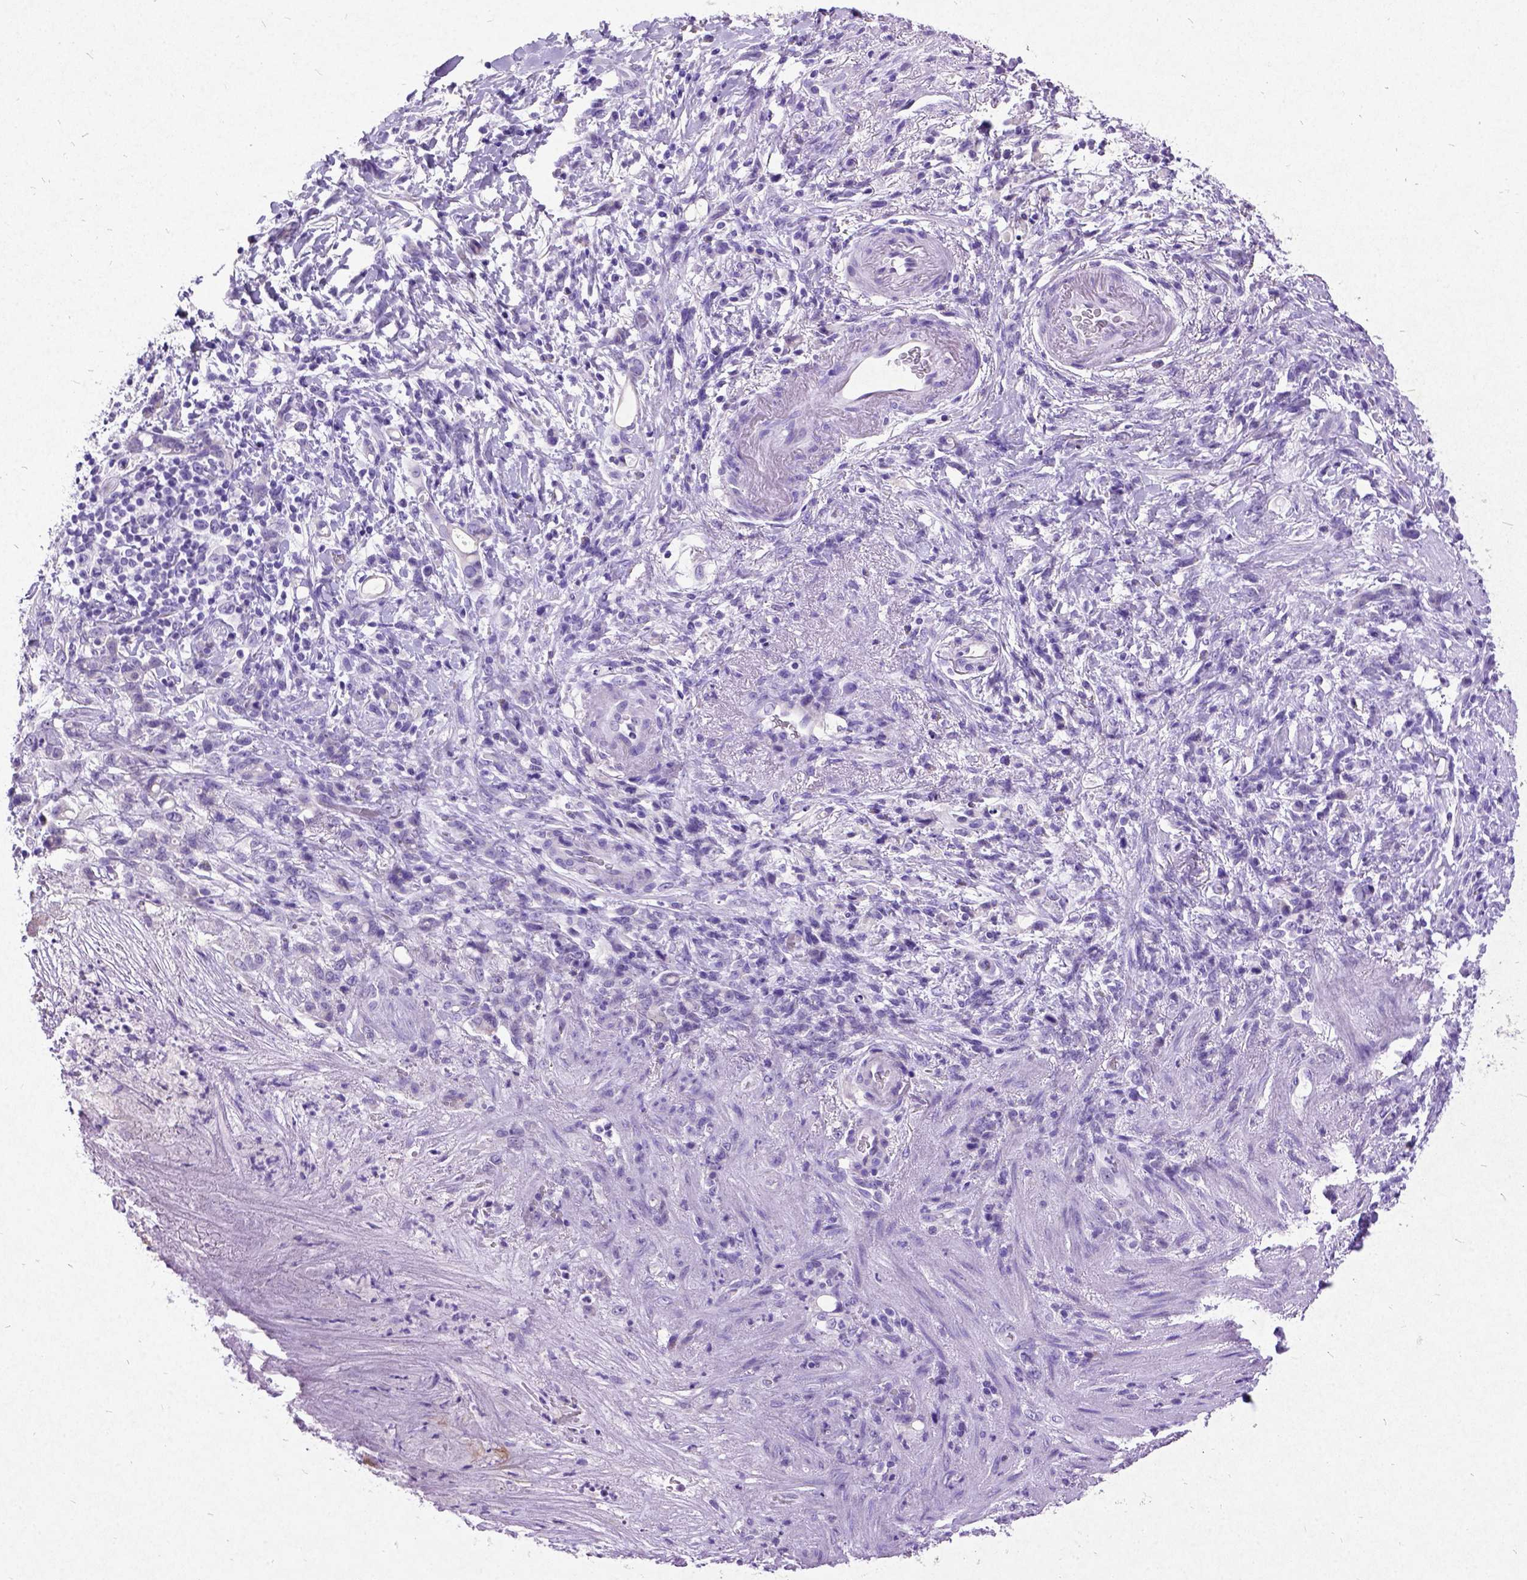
{"staining": {"intensity": "negative", "quantity": "none", "location": "none"}, "tissue": "stomach cancer", "cell_type": "Tumor cells", "image_type": "cancer", "snomed": [{"axis": "morphology", "description": "Adenocarcinoma, NOS"}, {"axis": "topography", "description": "Stomach"}], "caption": "Immunohistochemistry (IHC) image of neoplastic tissue: stomach cancer (adenocarcinoma) stained with DAB (3,3'-diaminobenzidine) reveals no significant protein staining in tumor cells.", "gene": "NEUROD4", "patient": {"sex": "female", "age": 84}}